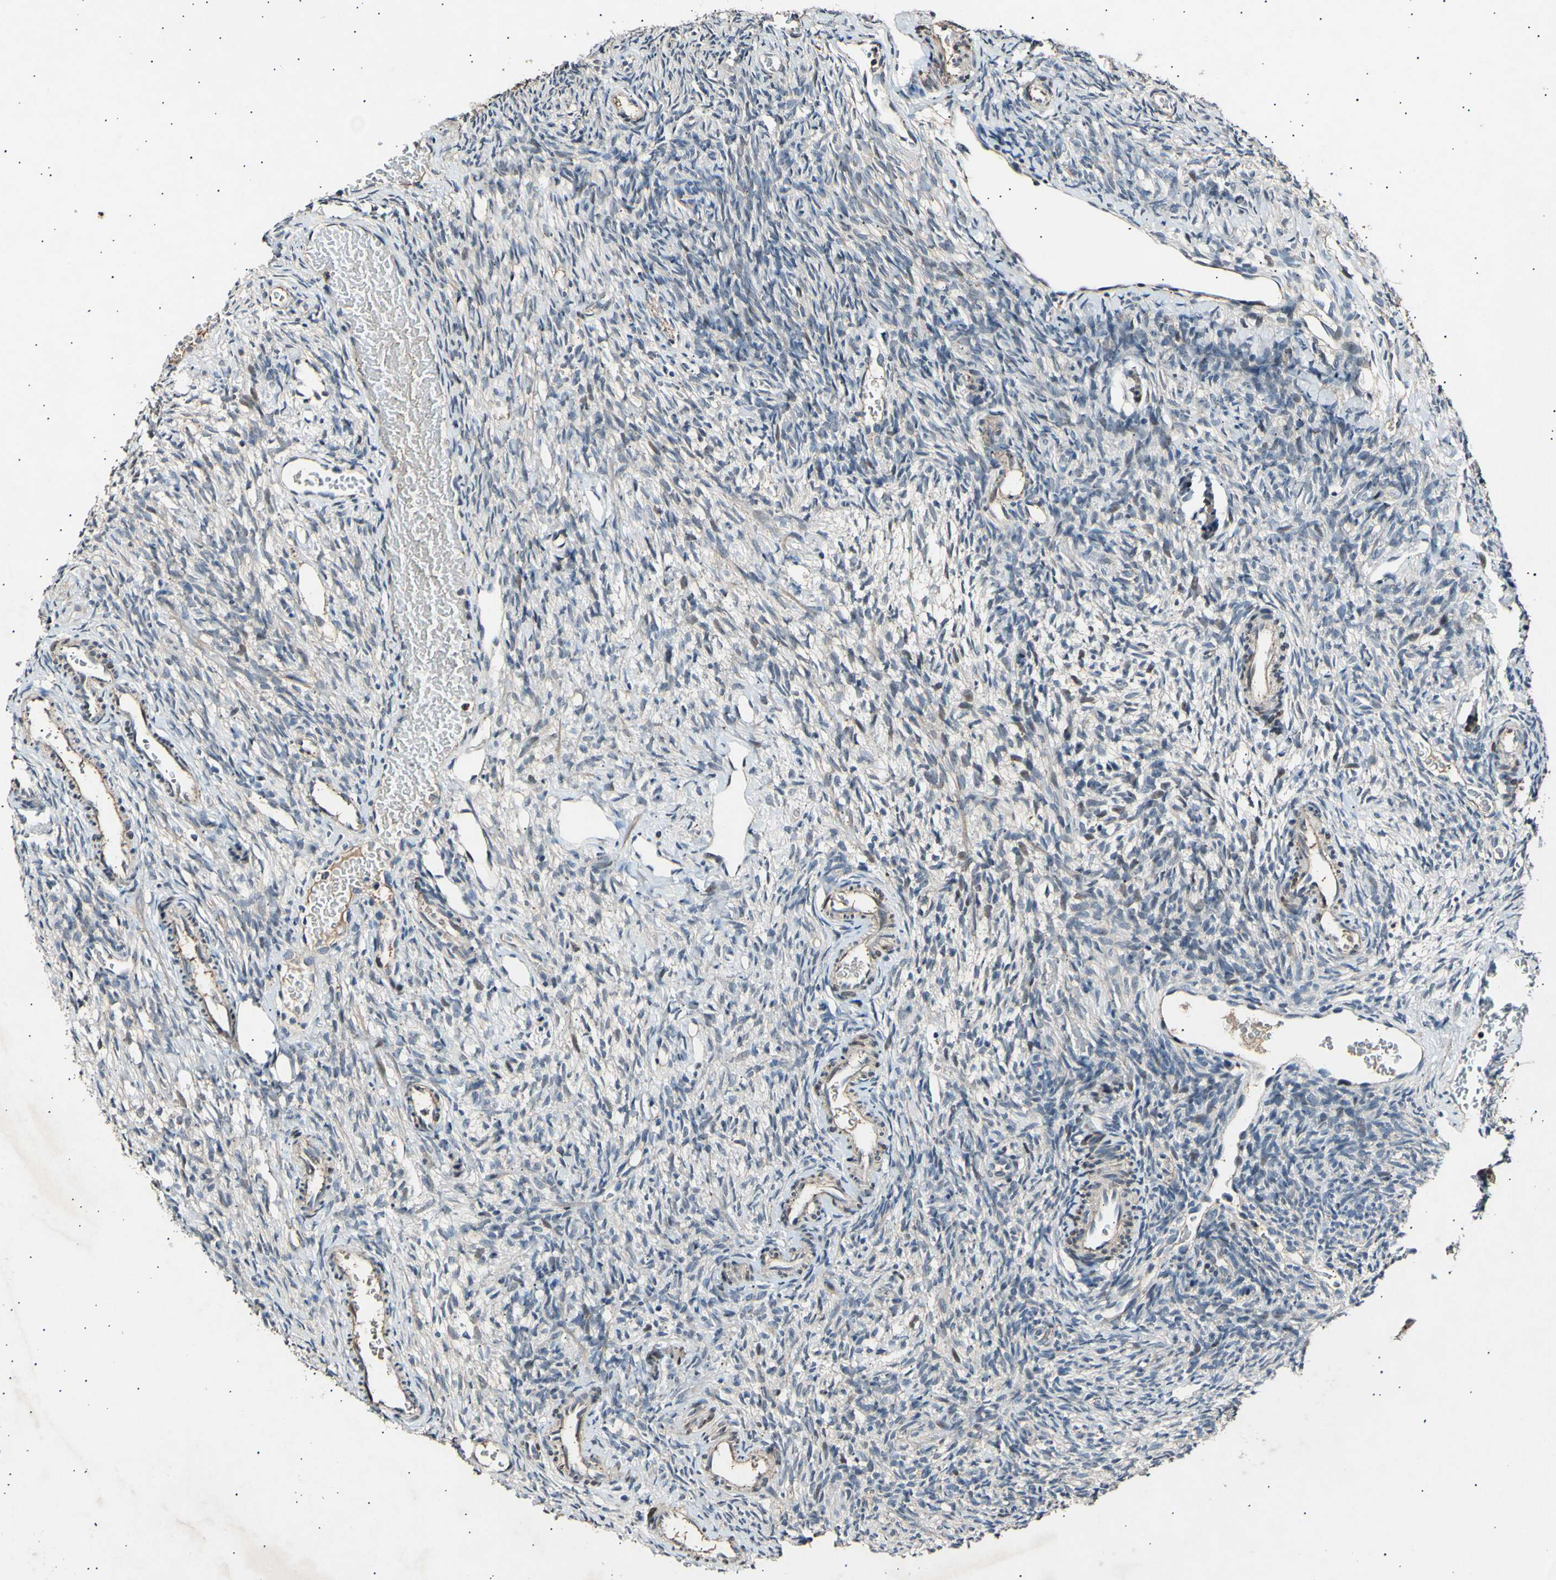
{"staining": {"intensity": "weak", "quantity": "<25%", "location": "cytoplasmic/membranous"}, "tissue": "ovary", "cell_type": "Ovarian stroma cells", "image_type": "normal", "snomed": [{"axis": "morphology", "description": "Normal tissue, NOS"}, {"axis": "topography", "description": "Ovary"}], "caption": "A high-resolution micrograph shows IHC staining of unremarkable ovary, which shows no significant staining in ovarian stroma cells. (DAB (3,3'-diaminobenzidine) immunohistochemistry visualized using brightfield microscopy, high magnification).", "gene": "ADCY3", "patient": {"sex": "female", "age": 35}}